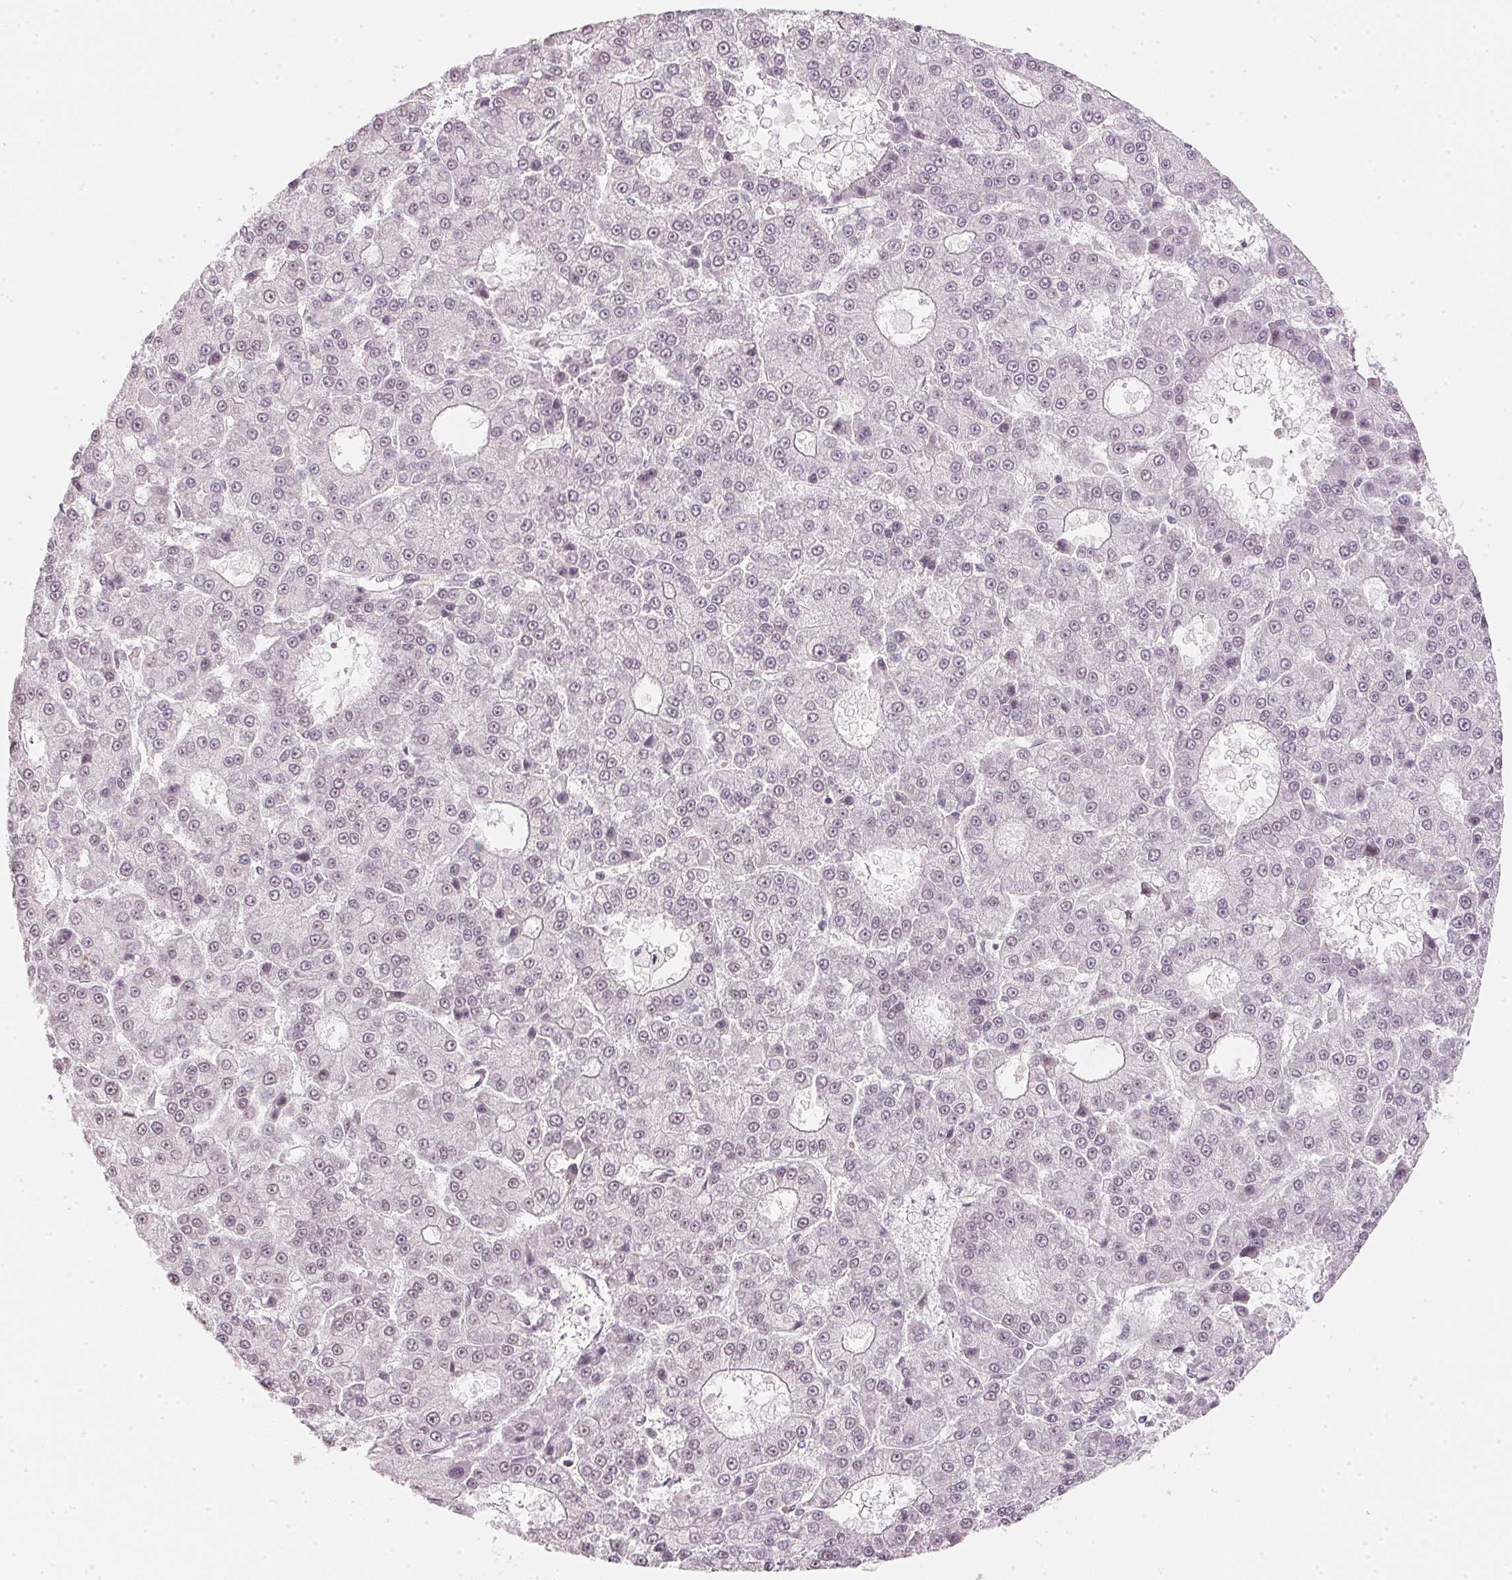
{"staining": {"intensity": "negative", "quantity": "none", "location": "none"}, "tissue": "liver cancer", "cell_type": "Tumor cells", "image_type": "cancer", "snomed": [{"axis": "morphology", "description": "Carcinoma, Hepatocellular, NOS"}, {"axis": "topography", "description": "Liver"}], "caption": "Human liver cancer (hepatocellular carcinoma) stained for a protein using IHC demonstrates no positivity in tumor cells.", "gene": "KAT6A", "patient": {"sex": "male", "age": 70}}